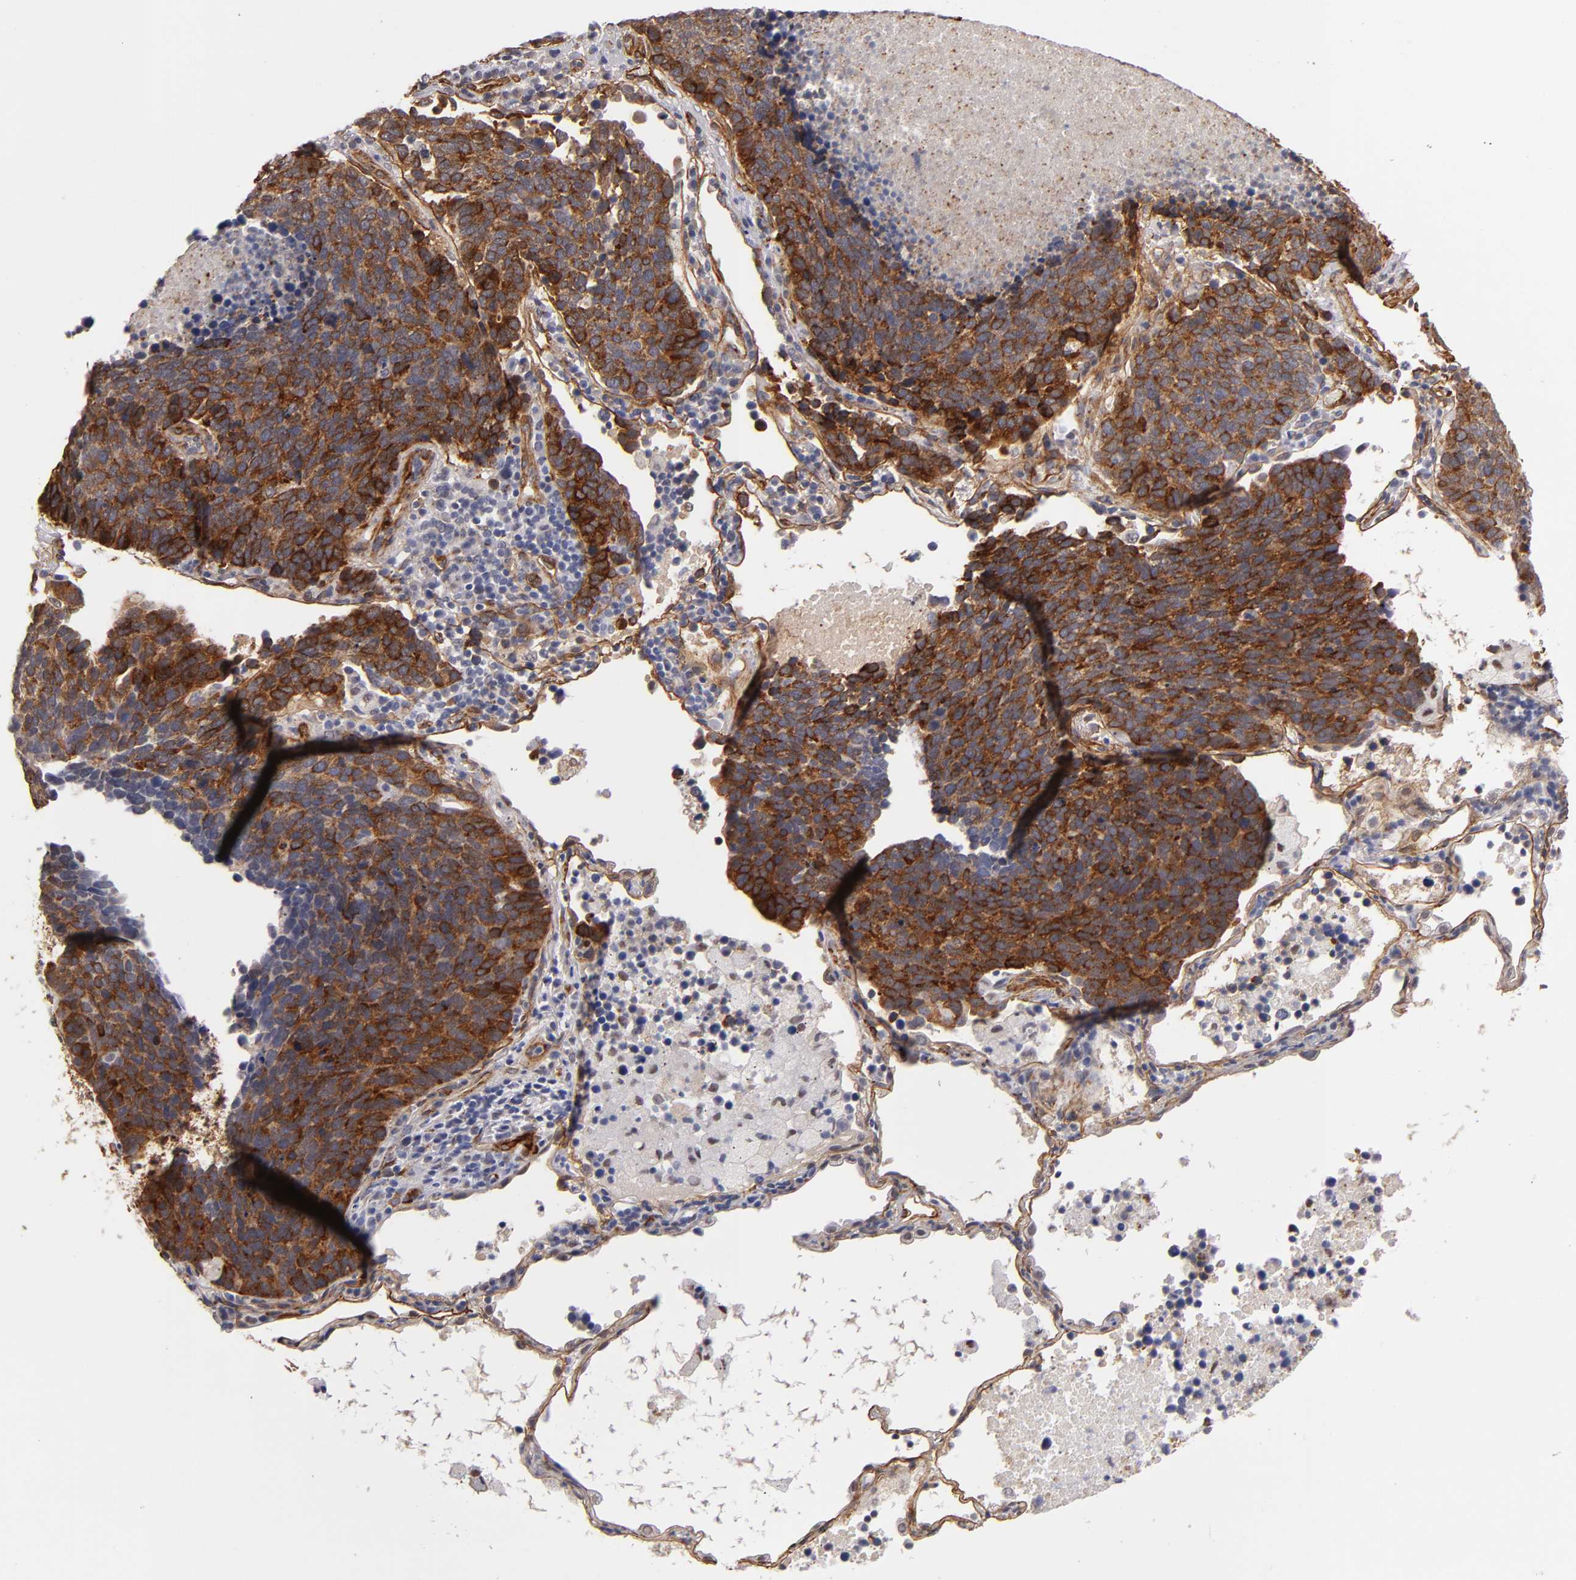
{"staining": {"intensity": "strong", "quantity": ">75%", "location": "cytoplasmic/membranous"}, "tissue": "lung cancer", "cell_type": "Tumor cells", "image_type": "cancer", "snomed": [{"axis": "morphology", "description": "Neoplasm, malignant, NOS"}, {"axis": "topography", "description": "Lung"}], "caption": "About >75% of tumor cells in human lung cancer demonstrate strong cytoplasmic/membranous protein positivity as visualized by brown immunohistochemical staining.", "gene": "LAMC1", "patient": {"sex": "female", "age": 75}}